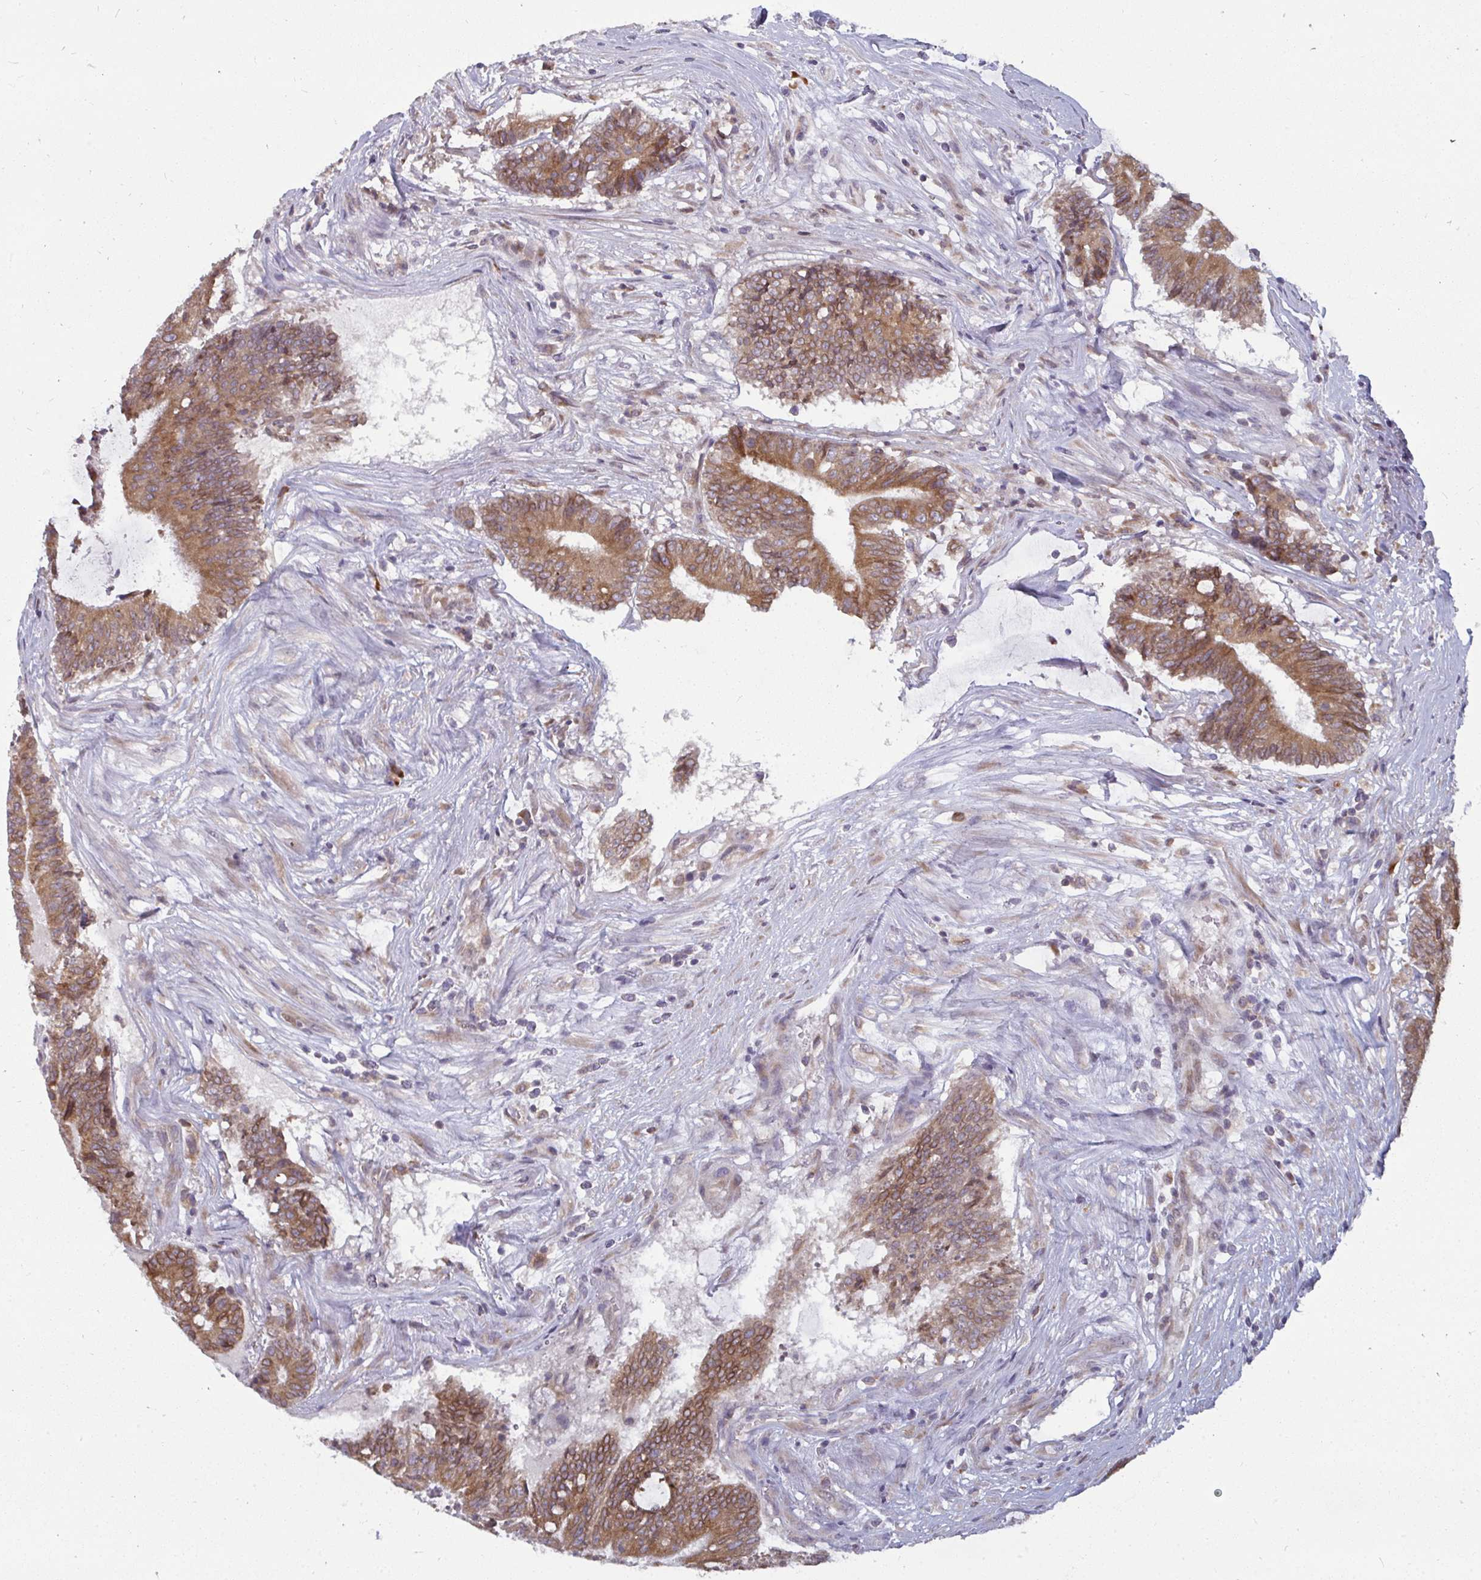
{"staining": {"intensity": "moderate", "quantity": ">75%", "location": "cytoplasmic/membranous"}, "tissue": "colorectal cancer", "cell_type": "Tumor cells", "image_type": "cancer", "snomed": [{"axis": "morphology", "description": "Adenocarcinoma, NOS"}, {"axis": "topography", "description": "Colon"}], "caption": "Immunohistochemical staining of adenocarcinoma (colorectal) exhibits medium levels of moderate cytoplasmic/membranous expression in about >75% of tumor cells. (Brightfield microscopy of DAB IHC at high magnification).", "gene": "LYSMD4", "patient": {"sex": "female", "age": 43}}